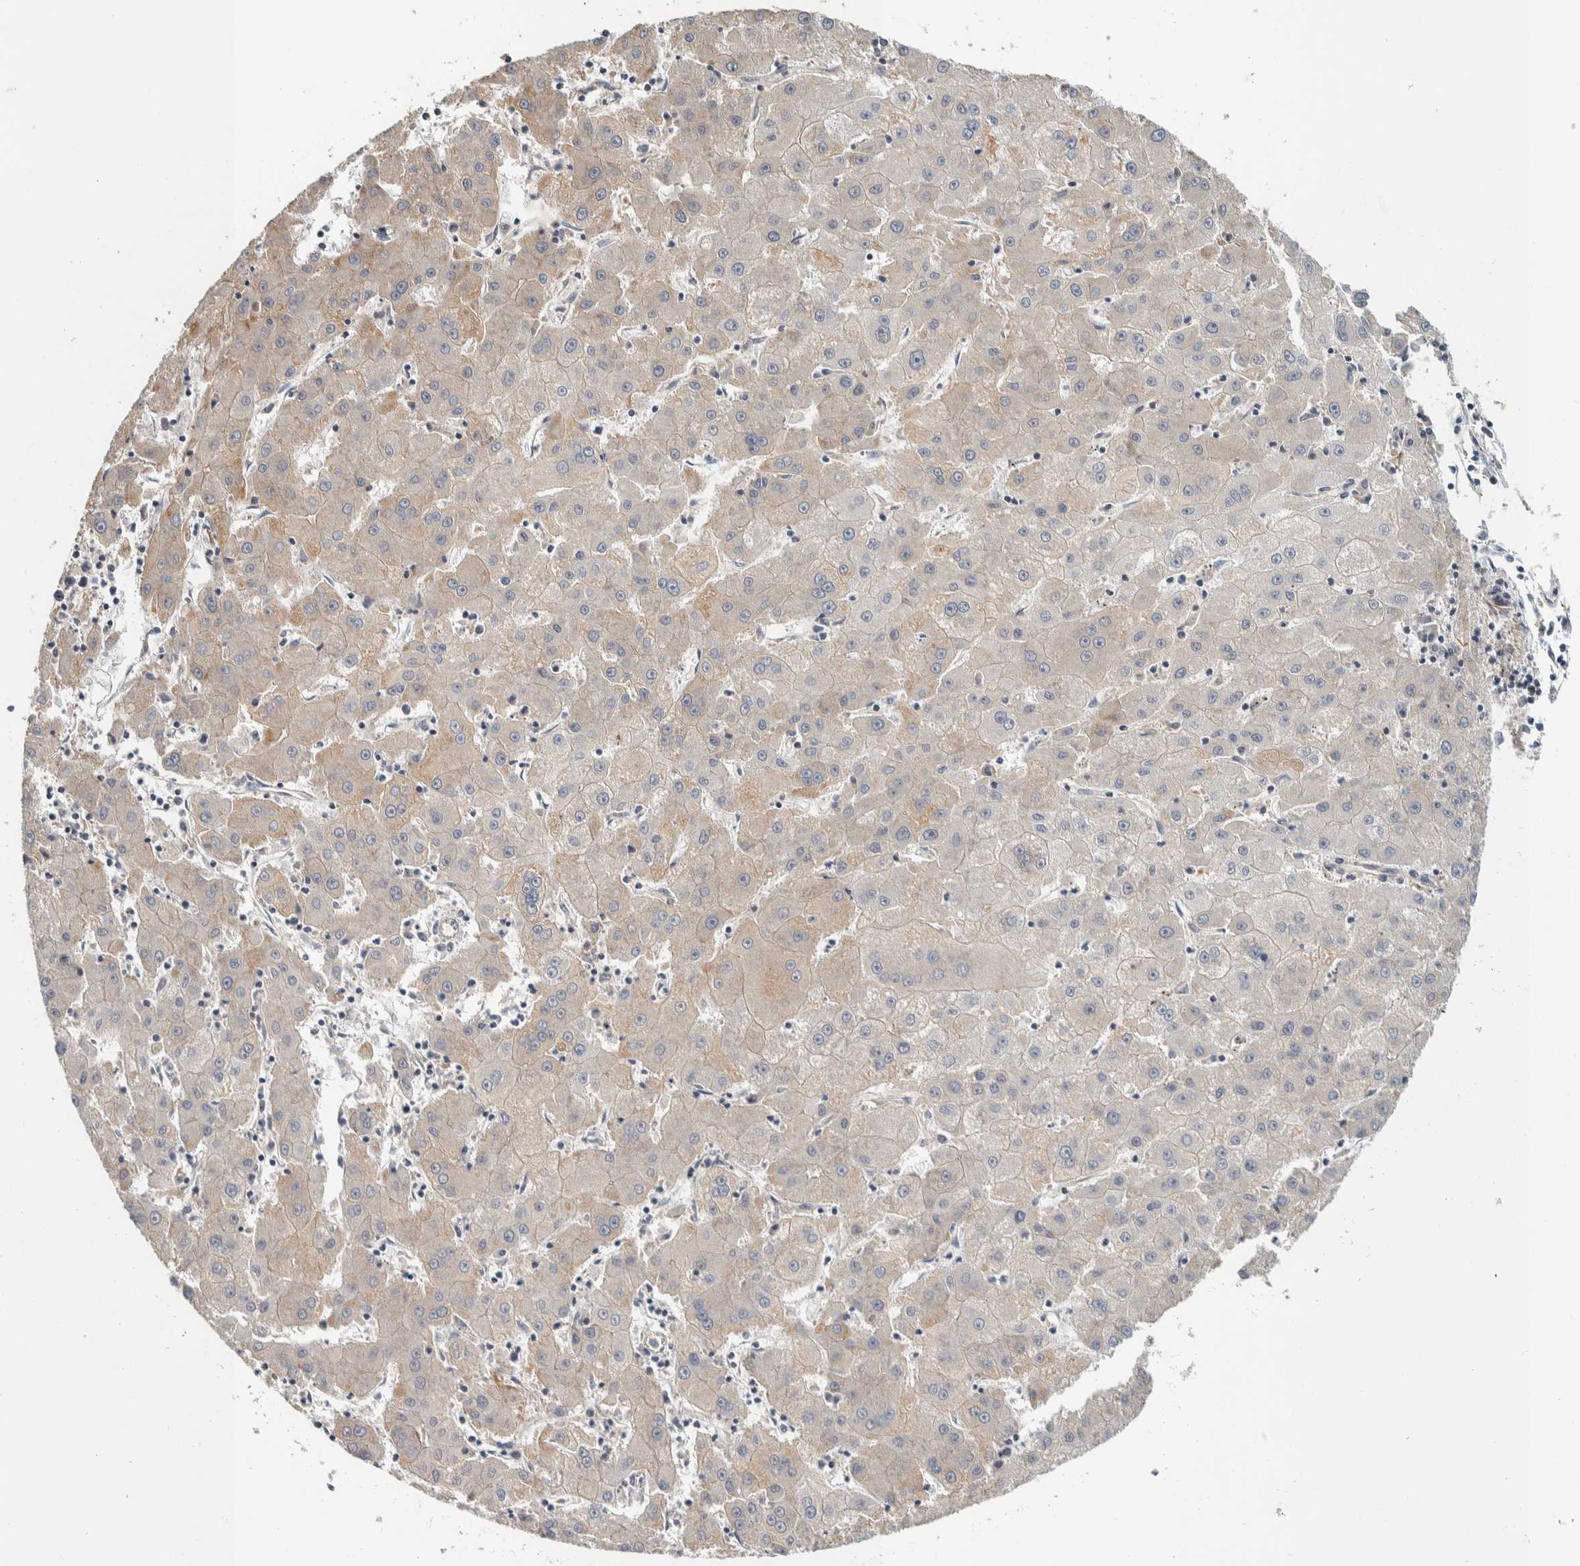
{"staining": {"intensity": "weak", "quantity": "<25%", "location": "cytoplasmic/membranous"}, "tissue": "liver cancer", "cell_type": "Tumor cells", "image_type": "cancer", "snomed": [{"axis": "morphology", "description": "Carcinoma, Hepatocellular, NOS"}, {"axis": "topography", "description": "Liver"}], "caption": "This is an IHC histopathology image of human liver hepatocellular carcinoma. There is no staining in tumor cells.", "gene": "TBC1D31", "patient": {"sex": "male", "age": 72}}